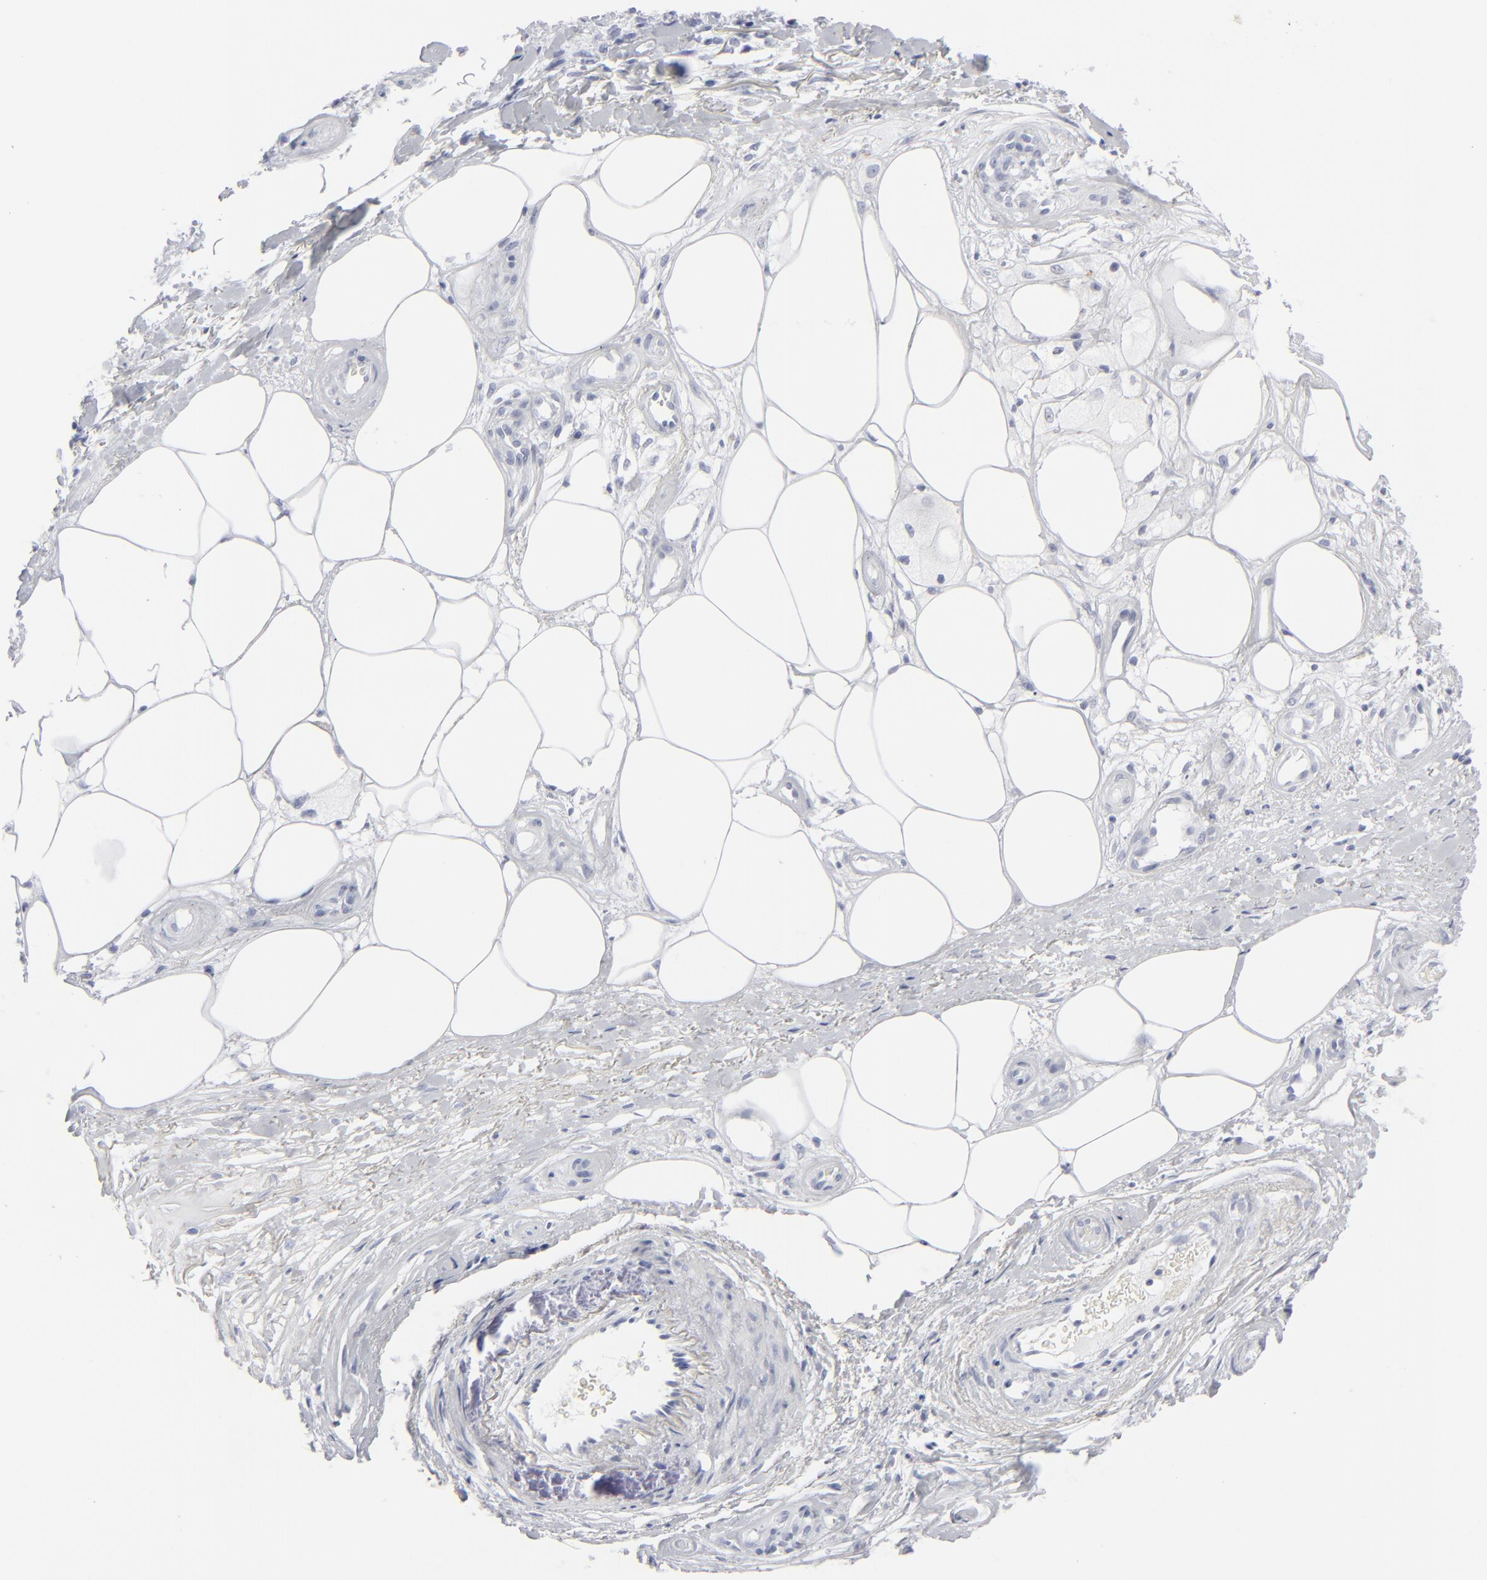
{"staining": {"intensity": "negative", "quantity": "none", "location": "none"}, "tissue": "melanoma", "cell_type": "Tumor cells", "image_type": "cancer", "snomed": [{"axis": "morphology", "description": "Malignant melanoma, NOS"}, {"axis": "topography", "description": "Skin"}], "caption": "A histopathology image of human melanoma is negative for staining in tumor cells.", "gene": "MSLN", "patient": {"sex": "female", "age": 85}}